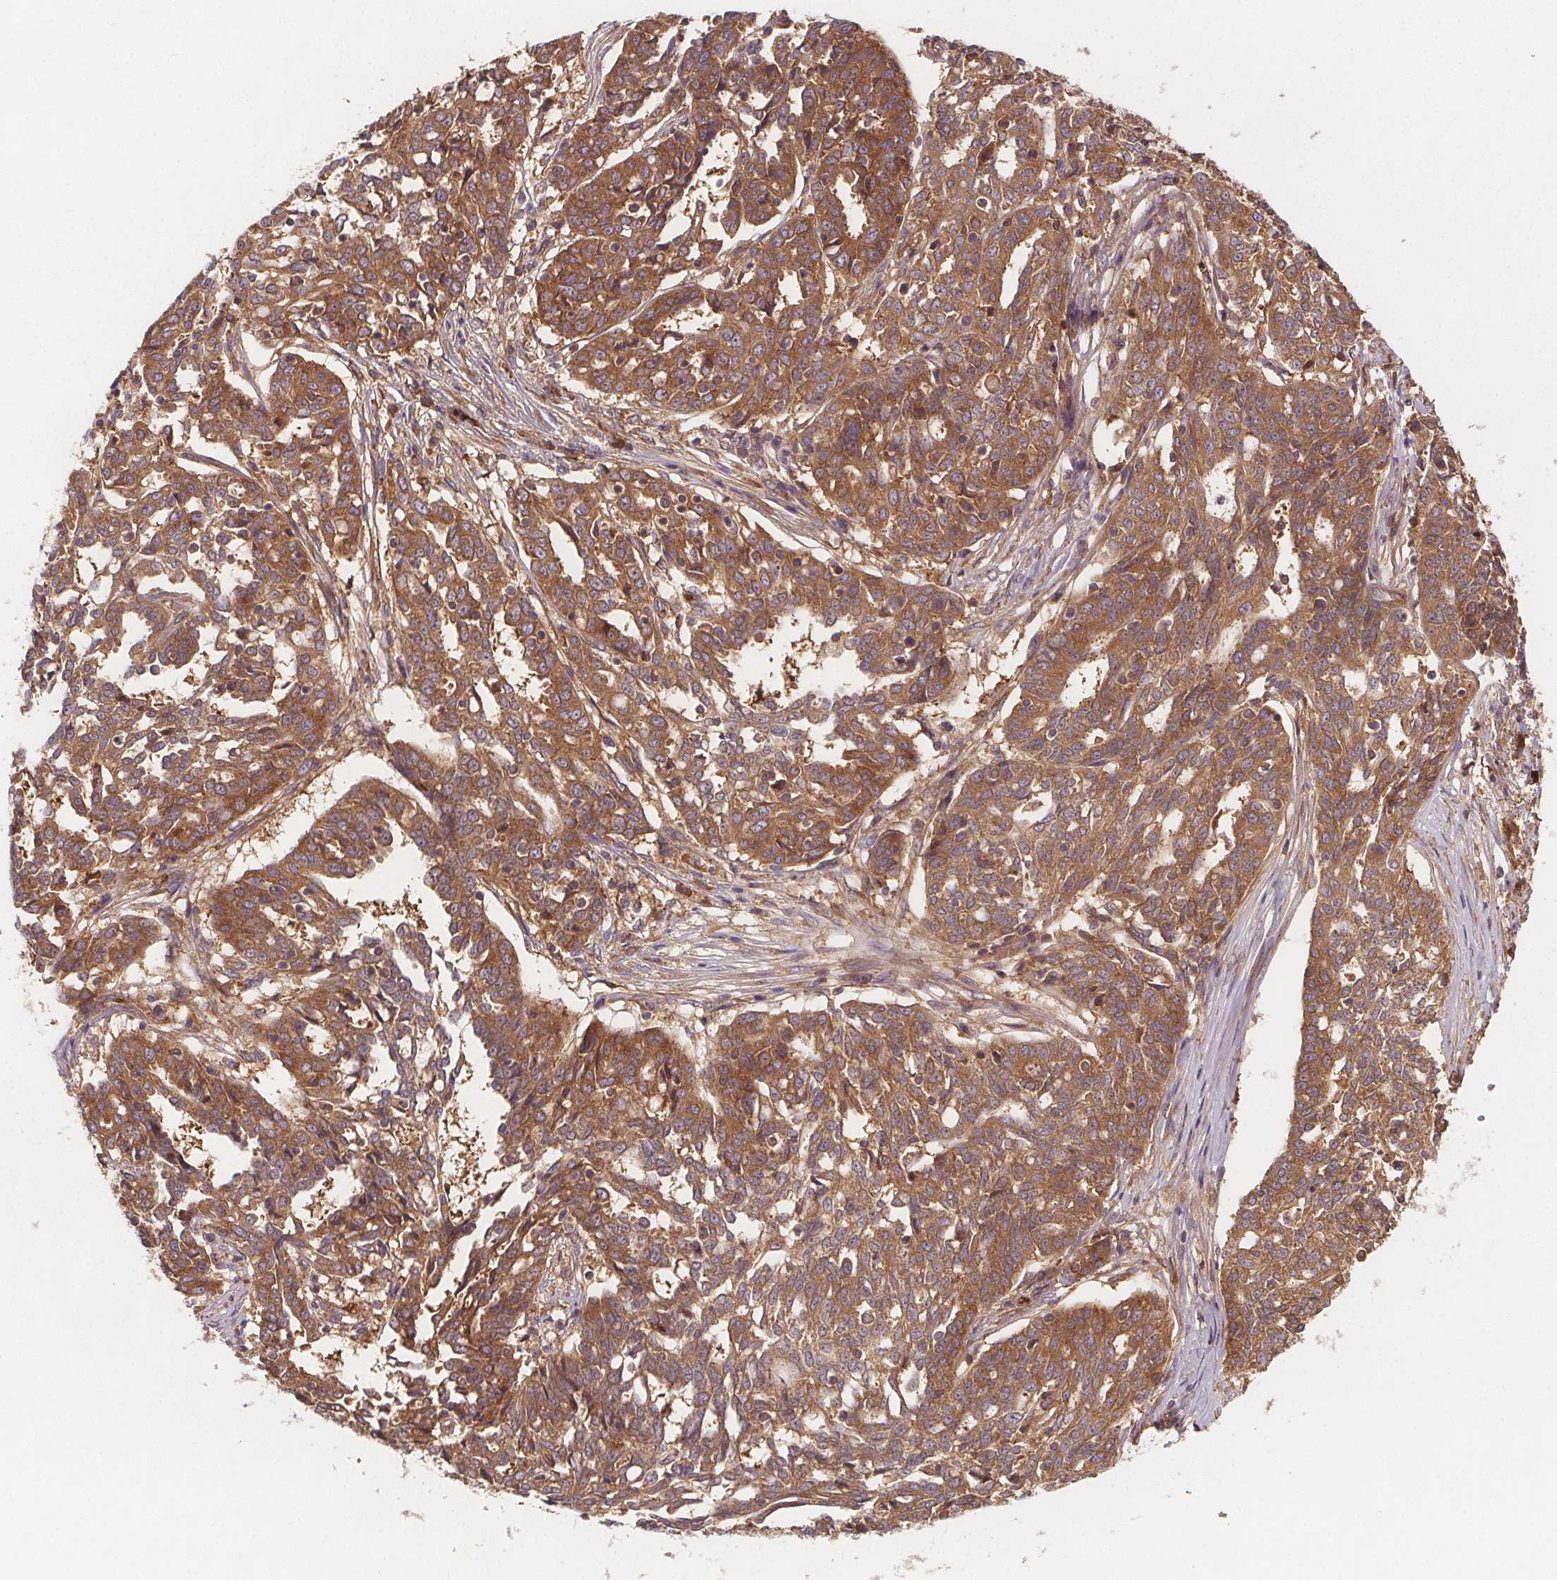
{"staining": {"intensity": "moderate", "quantity": ">75%", "location": "cytoplasmic/membranous"}, "tissue": "ovarian cancer", "cell_type": "Tumor cells", "image_type": "cancer", "snomed": [{"axis": "morphology", "description": "Cystadenocarcinoma, serous, NOS"}, {"axis": "topography", "description": "Ovary"}], "caption": "Ovarian serous cystadenocarcinoma tissue exhibits moderate cytoplasmic/membranous positivity in about >75% of tumor cells", "gene": "EIF3D", "patient": {"sex": "female", "age": 67}}